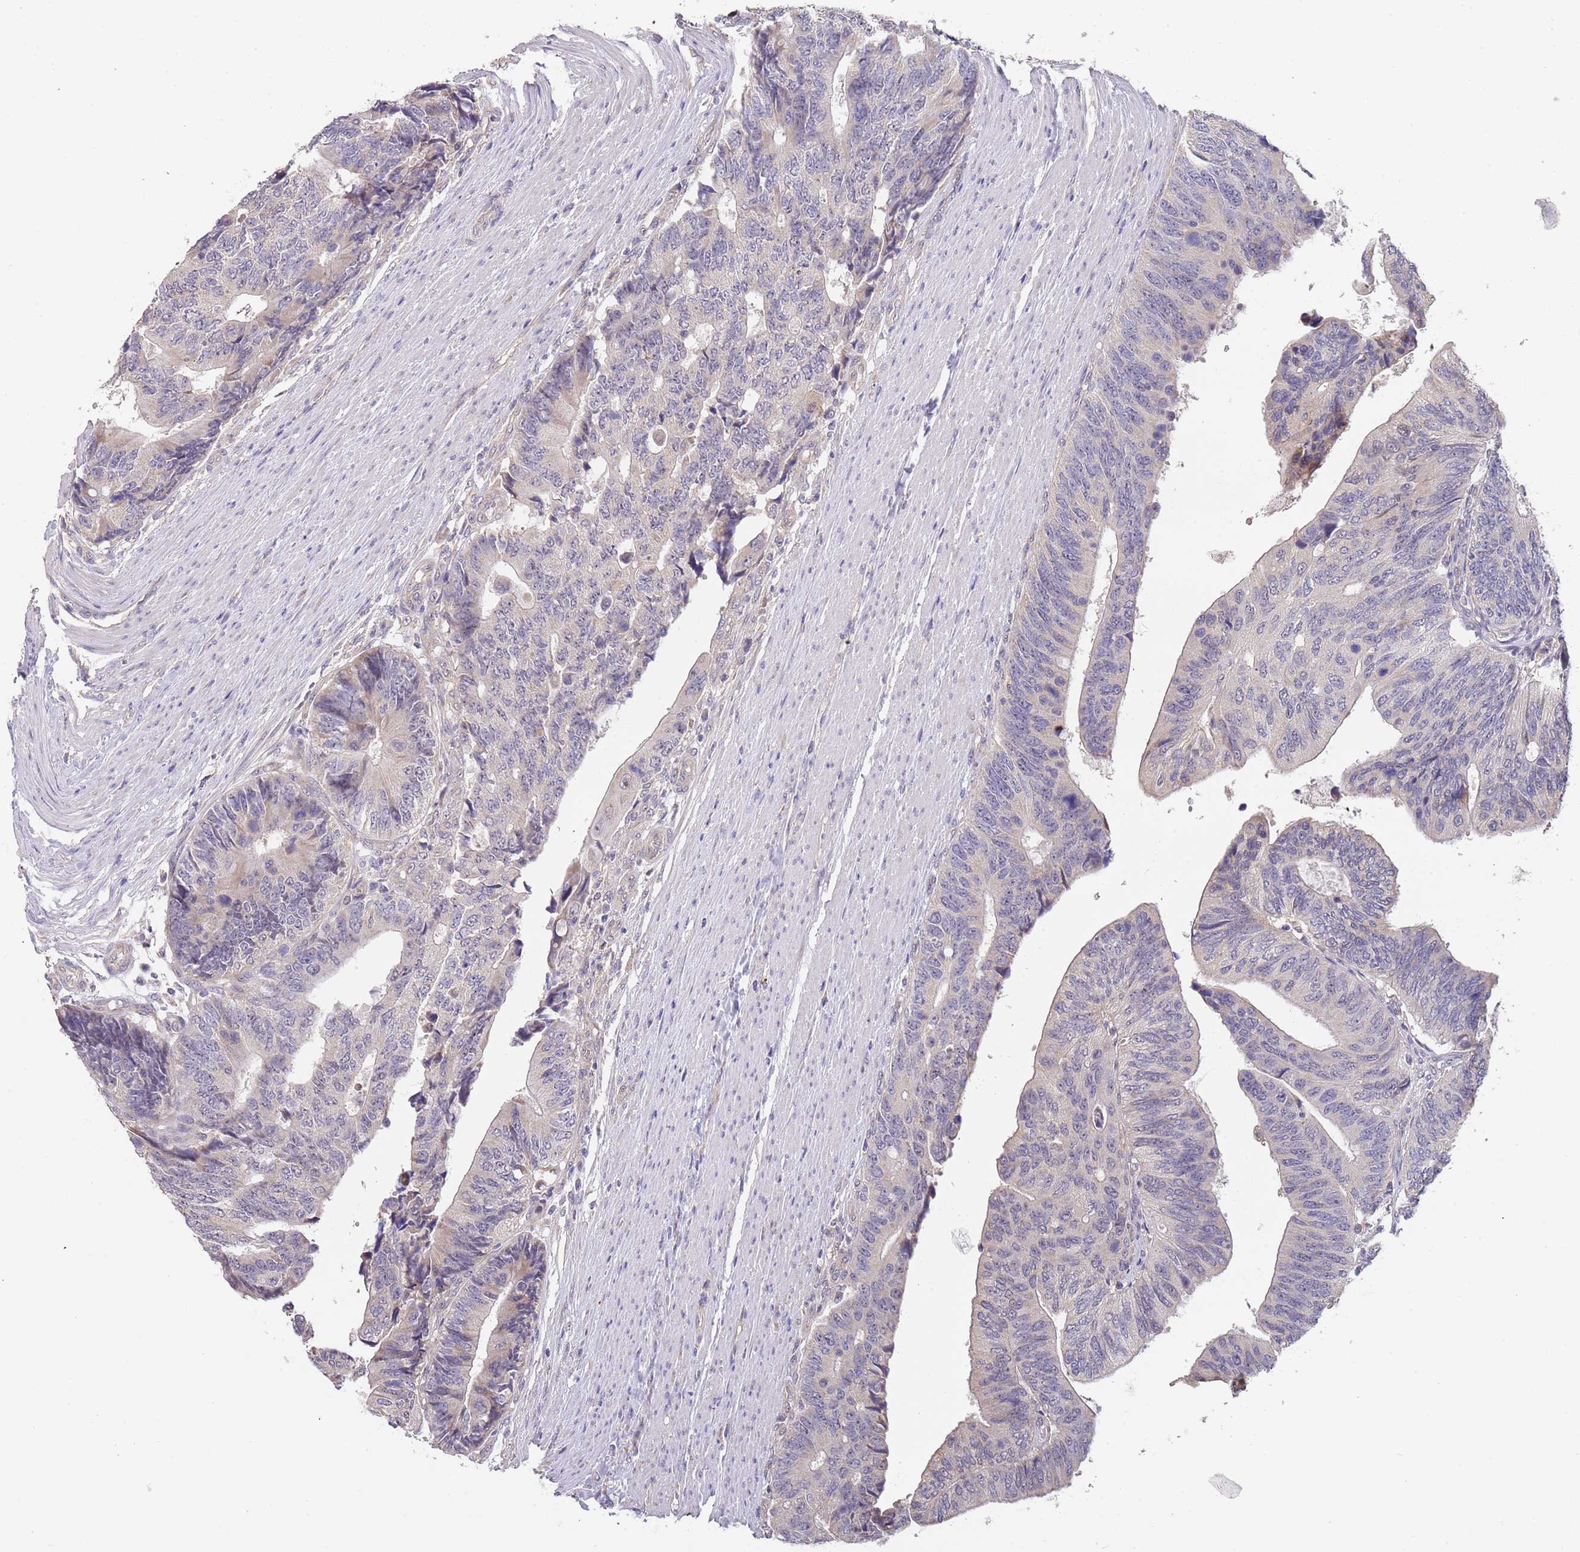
{"staining": {"intensity": "negative", "quantity": "none", "location": "none"}, "tissue": "colorectal cancer", "cell_type": "Tumor cells", "image_type": "cancer", "snomed": [{"axis": "morphology", "description": "Adenocarcinoma, NOS"}, {"axis": "topography", "description": "Colon"}], "caption": "This is a histopathology image of IHC staining of adenocarcinoma (colorectal), which shows no staining in tumor cells.", "gene": "TMEM64", "patient": {"sex": "male", "age": 87}}